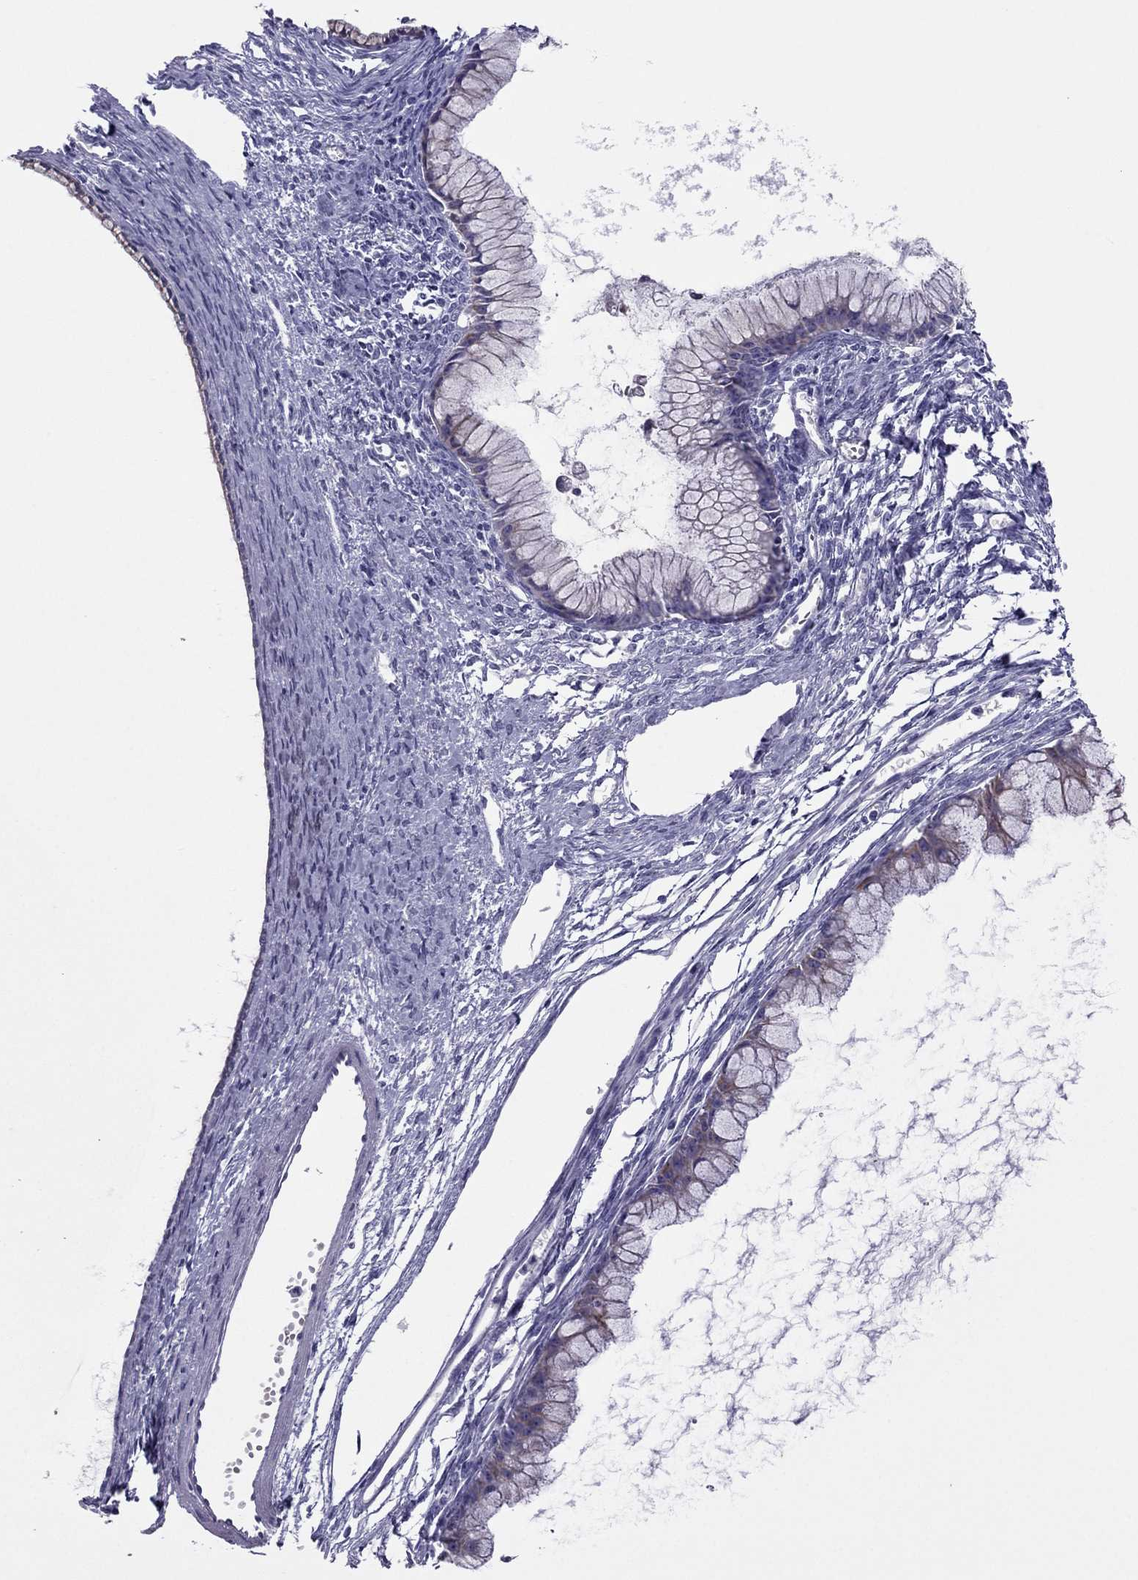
{"staining": {"intensity": "weak", "quantity": "<25%", "location": "cytoplasmic/membranous"}, "tissue": "ovarian cancer", "cell_type": "Tumor cells", "image_type": "cancer", "snomed": [{"axis": "morphology", "description": "Cystadenocarcinoma, mucinous, NOS"}, {"axis": "topography", "description": "Ovary"}], "caption": "DAB (3,3'-diaminobenzidine) immunohistochemical staining of ovarian cancer (mucinous cystadenocarcinoma) reveals no significant expression in tumor cells. (DAB (3,3'-diaminobenzidine) immunohistochemistry with hematoxylin counter stain).", "gene": "MAEL", "patient": {"sex": "female", "age": 41}}